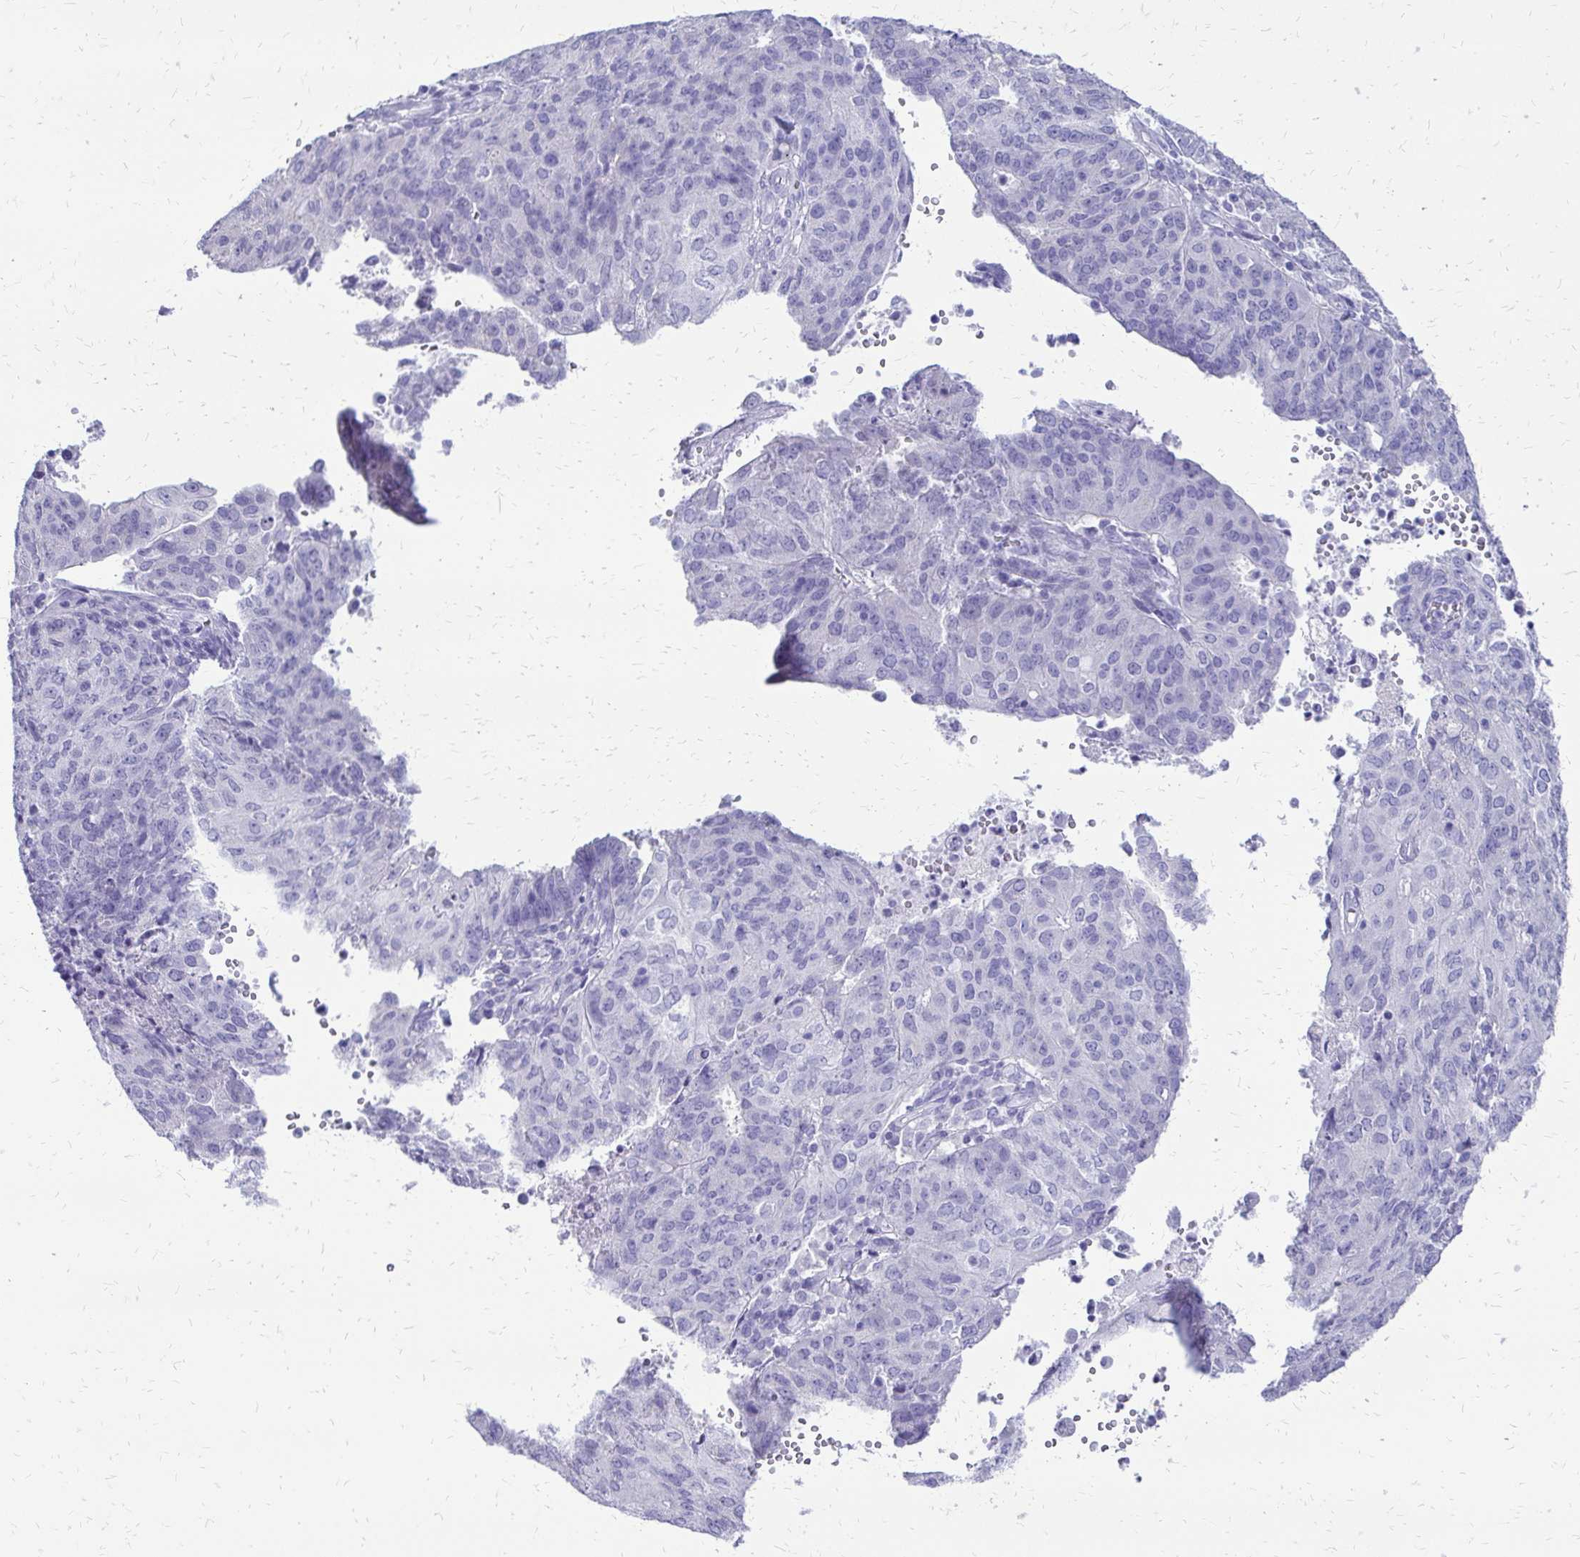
{"staining": {"intensity": "negative", "quantity": "none", "location": "none"}, "tissue": "endometrial cancer", "cell_type": "Tumor cells", "image_type": "cancer", "snomed": [{"axis": "morphology", "description": "Adenocarcinoma, NOS"}, {"axis": "topography", "description": "Endometrium"}], "caption": "DAB (3,3'-diaminobenzidine) immunohistochemical staining of endometrial cancer (adenocarcinoma) shows no significant staining in tumor cells.", "gene": "SLC32A1", "patient": {"sex": "female", "age": 82}}